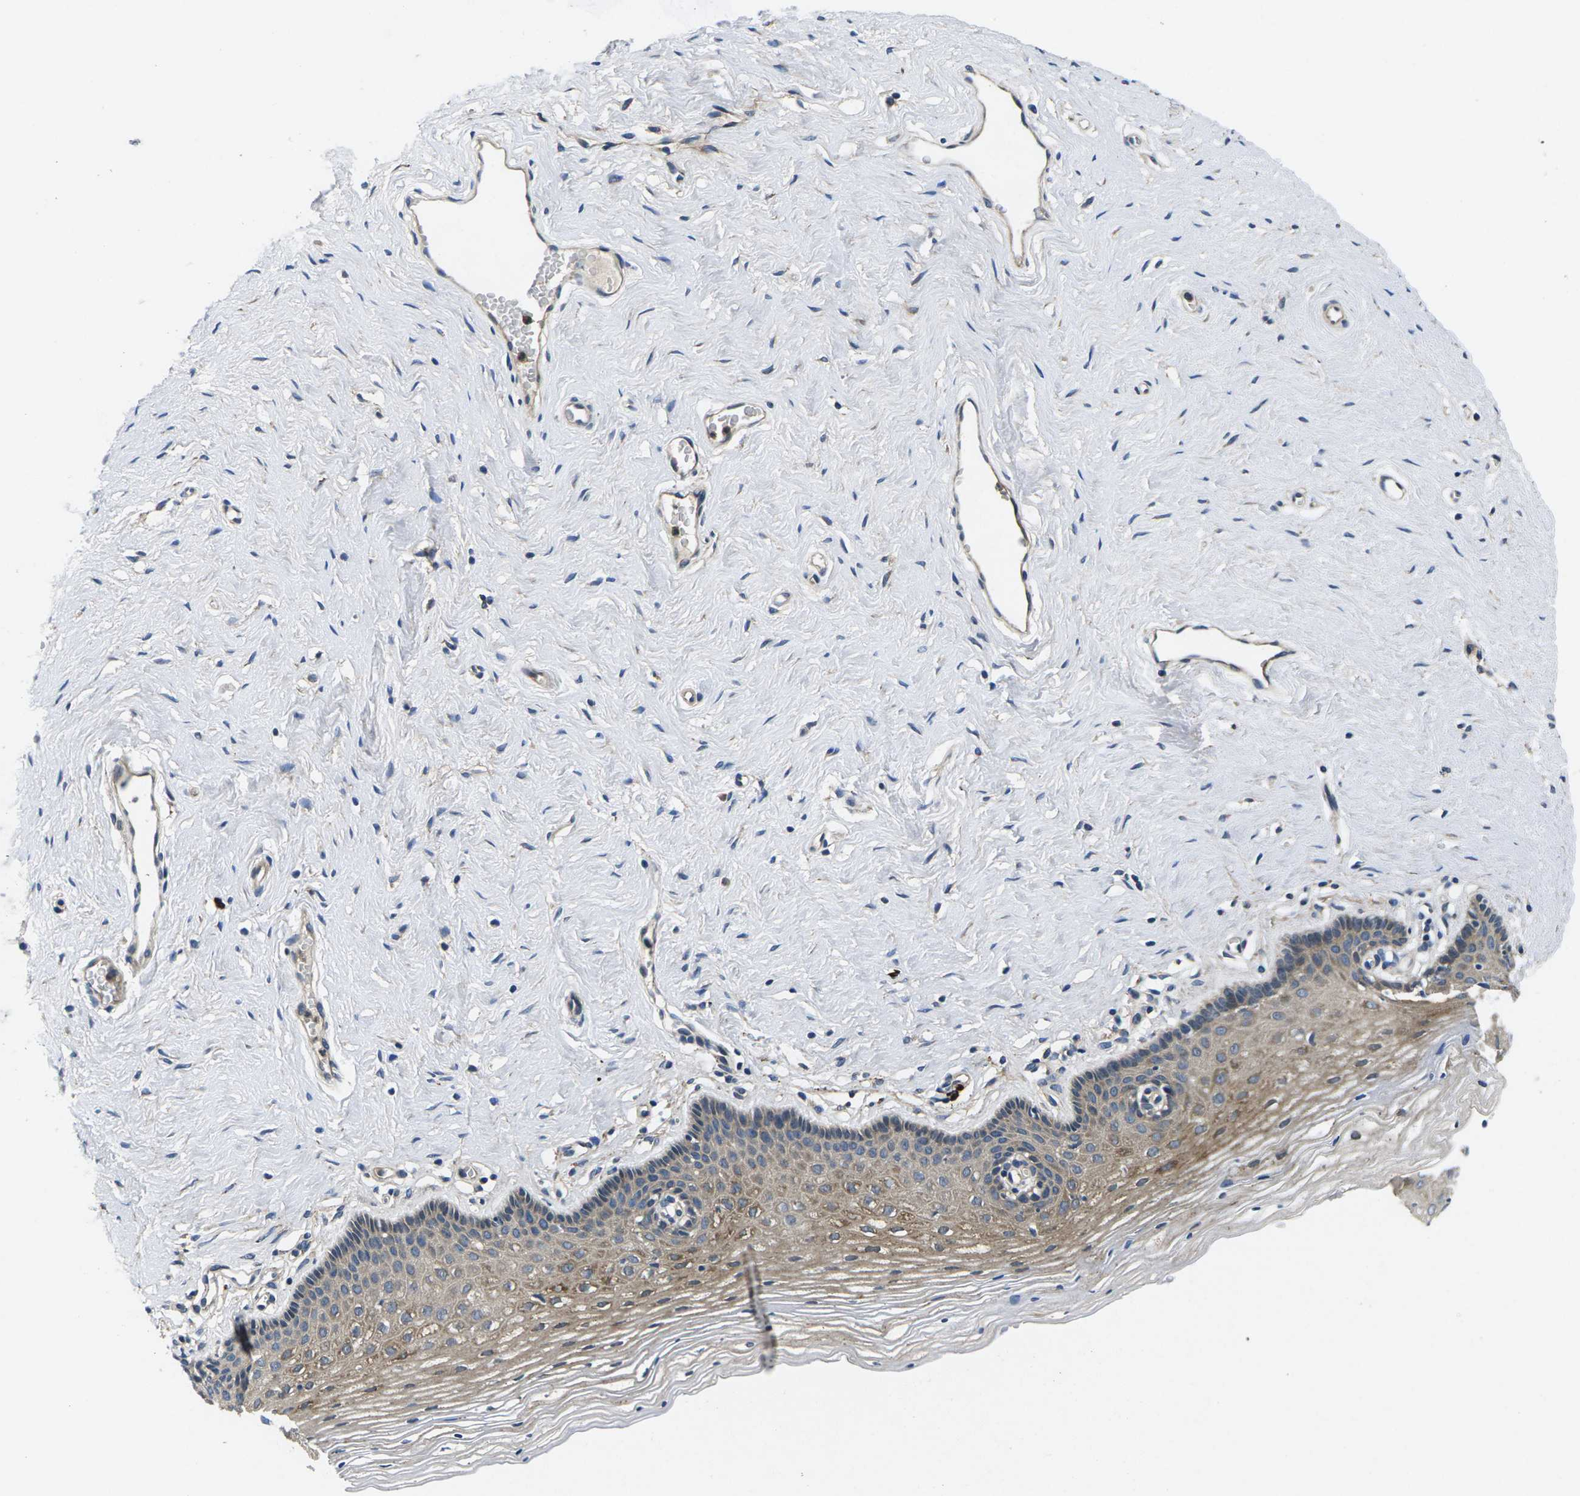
{"staining": {"intensity": "weak", "quantity": ">75%", "location": "cytoplasmic/membranous"}, "tissue": "vagina", "cell_type": "Squamous epithelial cells", "image_type": "normal", "snomed": [{"axis": "morphology", "description": "Normal tissue, NOS"}, {"axis": "topography", "description": "Vagina"}], "caption": "A brown stain highlights weak cytoplasmic/membranous staining of a protein in squamous epithelial cells of unremarkable human vagina.", "gene": "PLCE1", "patient": {"sex": "female", "age": 32}}